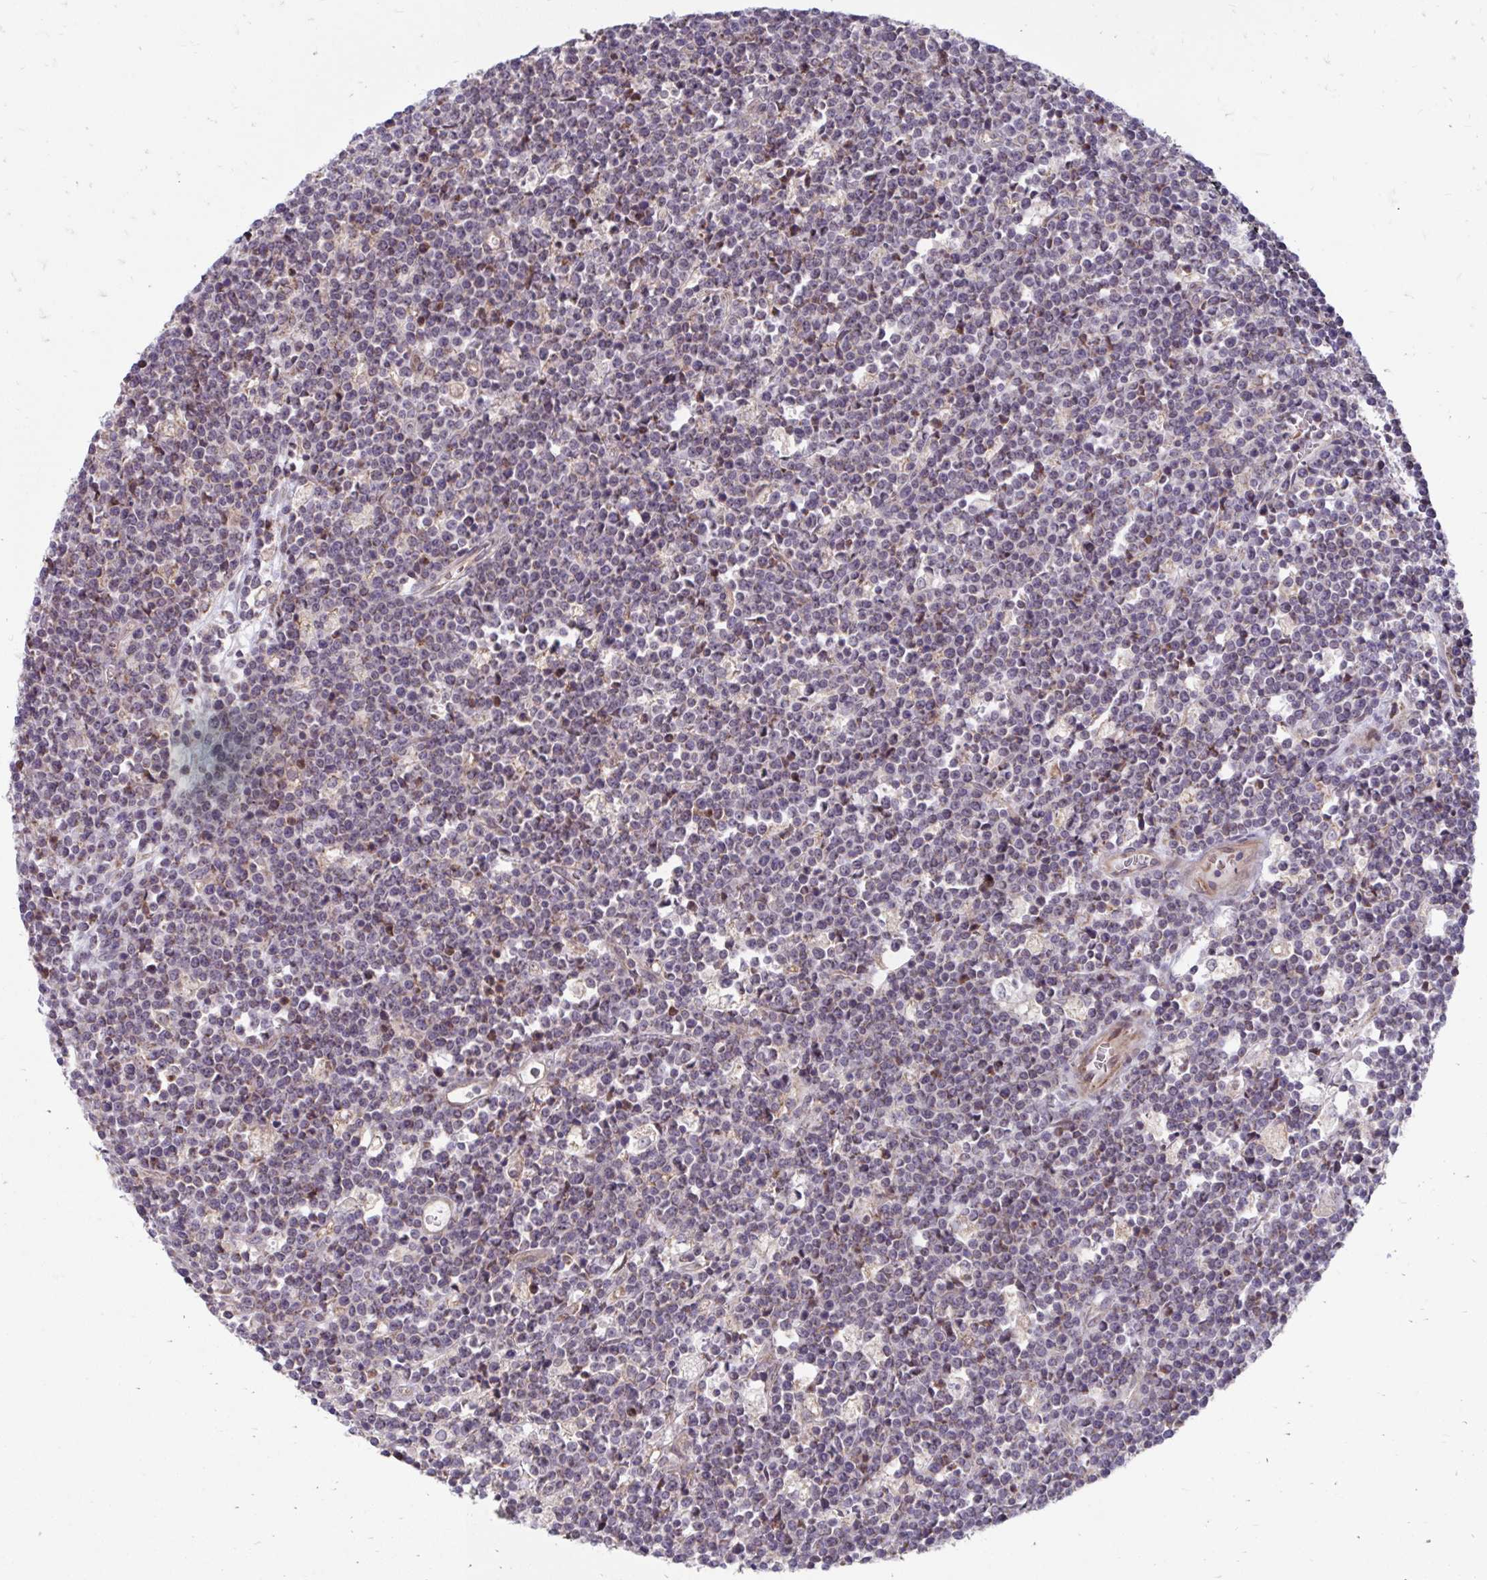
{"staining": {"intensity": "negative", "quantity": "none", "location": "none"}, "tissue": "lymphoma", "cell_type": "Tumor cells", "image_type": "cancer", "snomed": [{"axis": "morphology", "description": "Malignant lymphoma, non-Hodgkin's type, High grade"}, {"axis": "topography", "description": "Ovary"}], "caption": "IHC micrograph of neoplastic tissue: human lymphoma stained with DAB (3,3'-diaminobenzidine) demonstrates no significant protein staining in tumor cells. (DAB IHC, high magnification).", "gene": "ITPR2", "patient": {"sex": "female", "age": 56}}